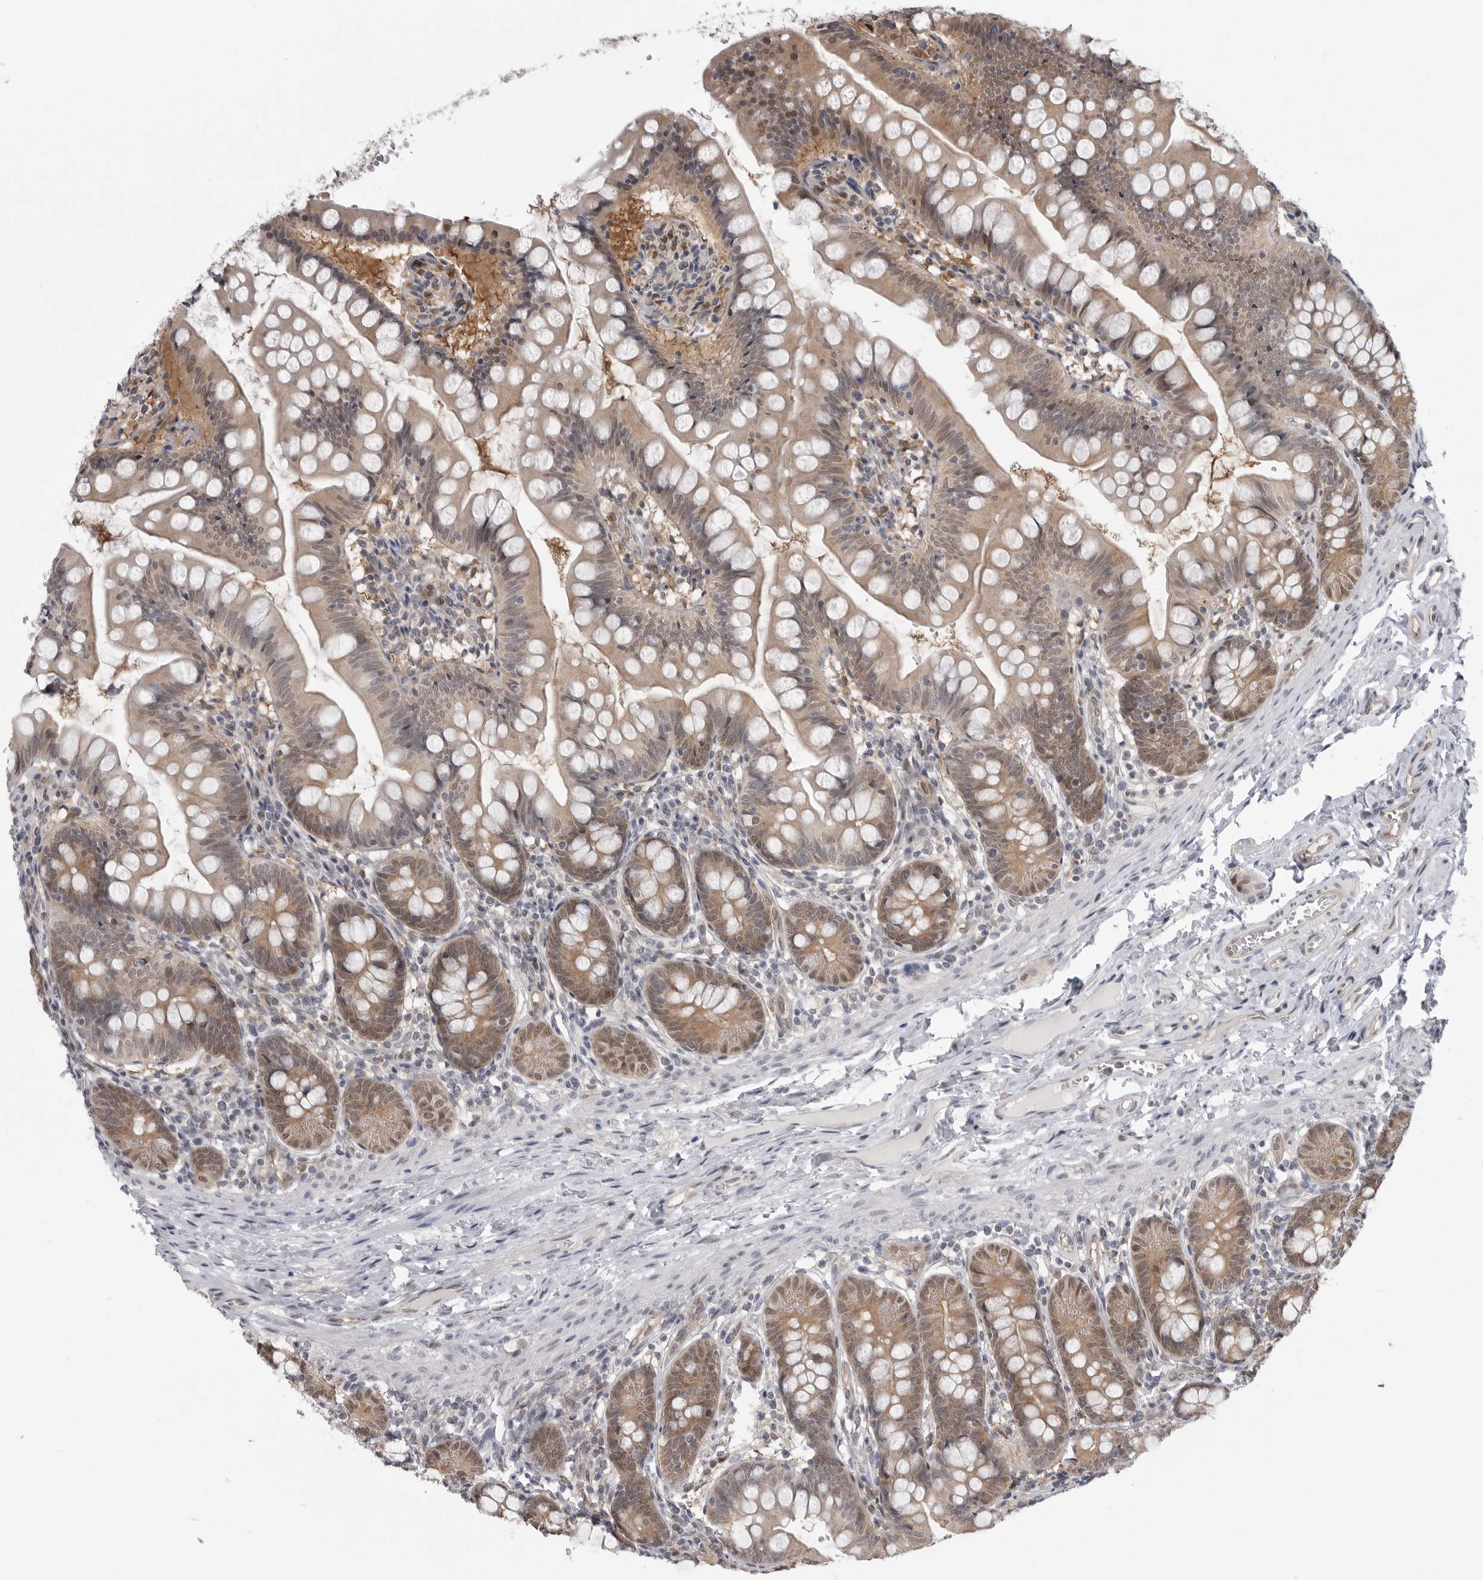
{"staining": {"intensity": "moderate", "quantity": "25%-75%", "location": "cytoplasmic/membranous,nuclear"}, "tissue": "small intestine", "cell_type": "Glandular cells", "image_type": "normal", "snomed": [{"axis": "morphology", "description": "Normal tissue, NOS"}, {"axis": "topography", "description": "Small intestine"}], "caption": "Immunohistochemistry (IHC) (DAB (3,3'-diaminobenzidine)) staining of unremarkable small intestine shows moderate cytoplasmic/membranous,nuclear protein expression in about 25%-75% of glandular cells. The protein is stained brown, and the nuclei are stained in blue (DAB (3,3'-diaminobenzidine) IHC with brightfield microscopy, high magnification).", "gene": "PNPO", "patient": {"sex": "male", "age": 7}}